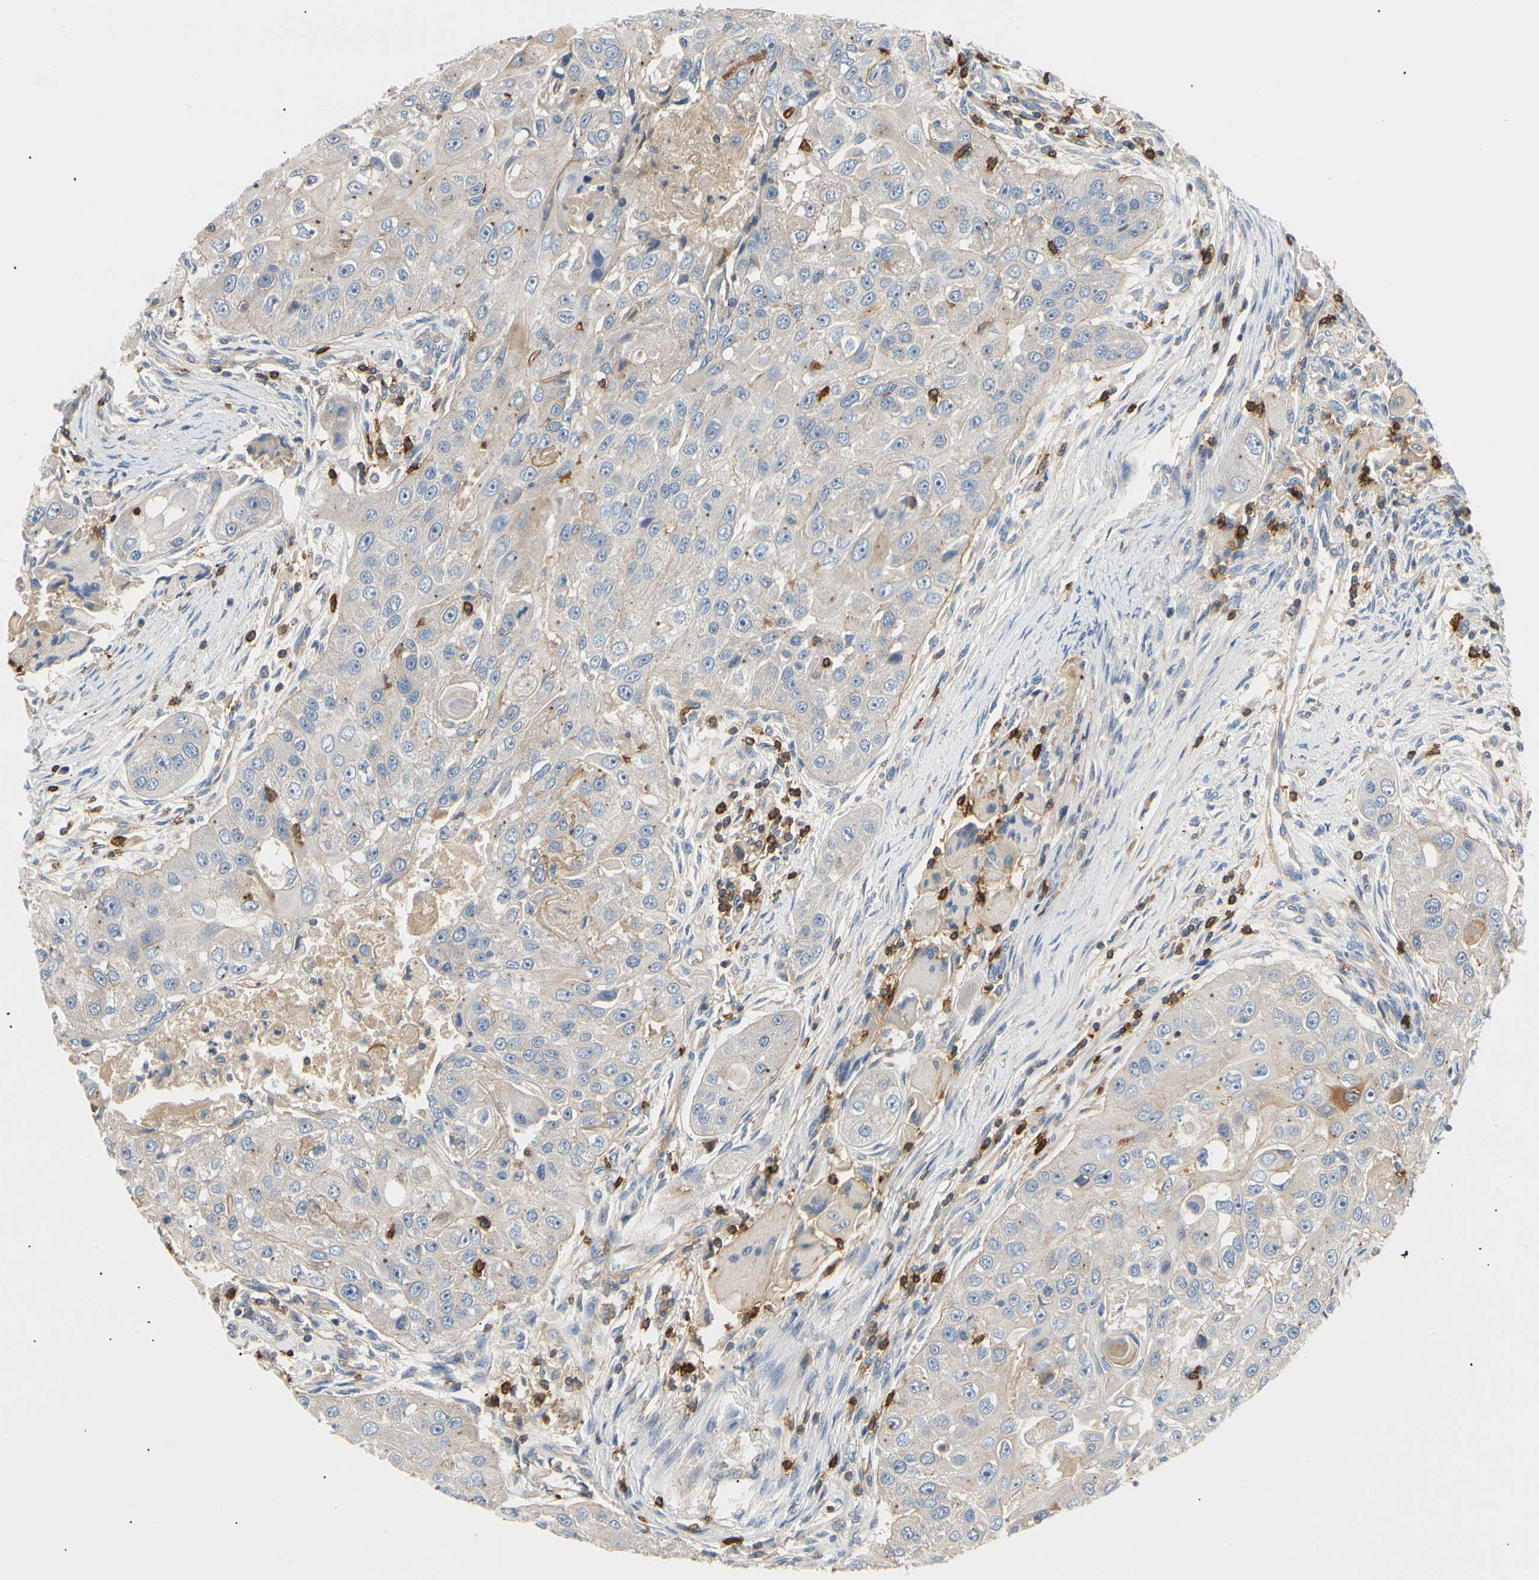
{"staining": {"intensity": "weak", "quantity": ">75%", "location": "cytoplasmic/membranous"}, "tissue": "head and neck cancer", "cell_type": "Tumor cells", "image_type": "cancer", "snomed": [{"axis": "morphology", "description": "Normal tissue, NOS"}, {"axis": "morphology", "description": "Squamous cell carcinoma, NOS"}, {"axis": "topography", "description": "Skeletal muscle"}, {"axis": "topography", "description": "Head-Neck"}], "caption": "The histopathology image demonstrates staining of head and neck cancer (squamous cell carcinoma), revealing weak cytoplasmic/membranous protein positivity (brown color) within tumor cells.", "gene": "TNFRSF18", "patient": {"sex": "male", "age": 51}}